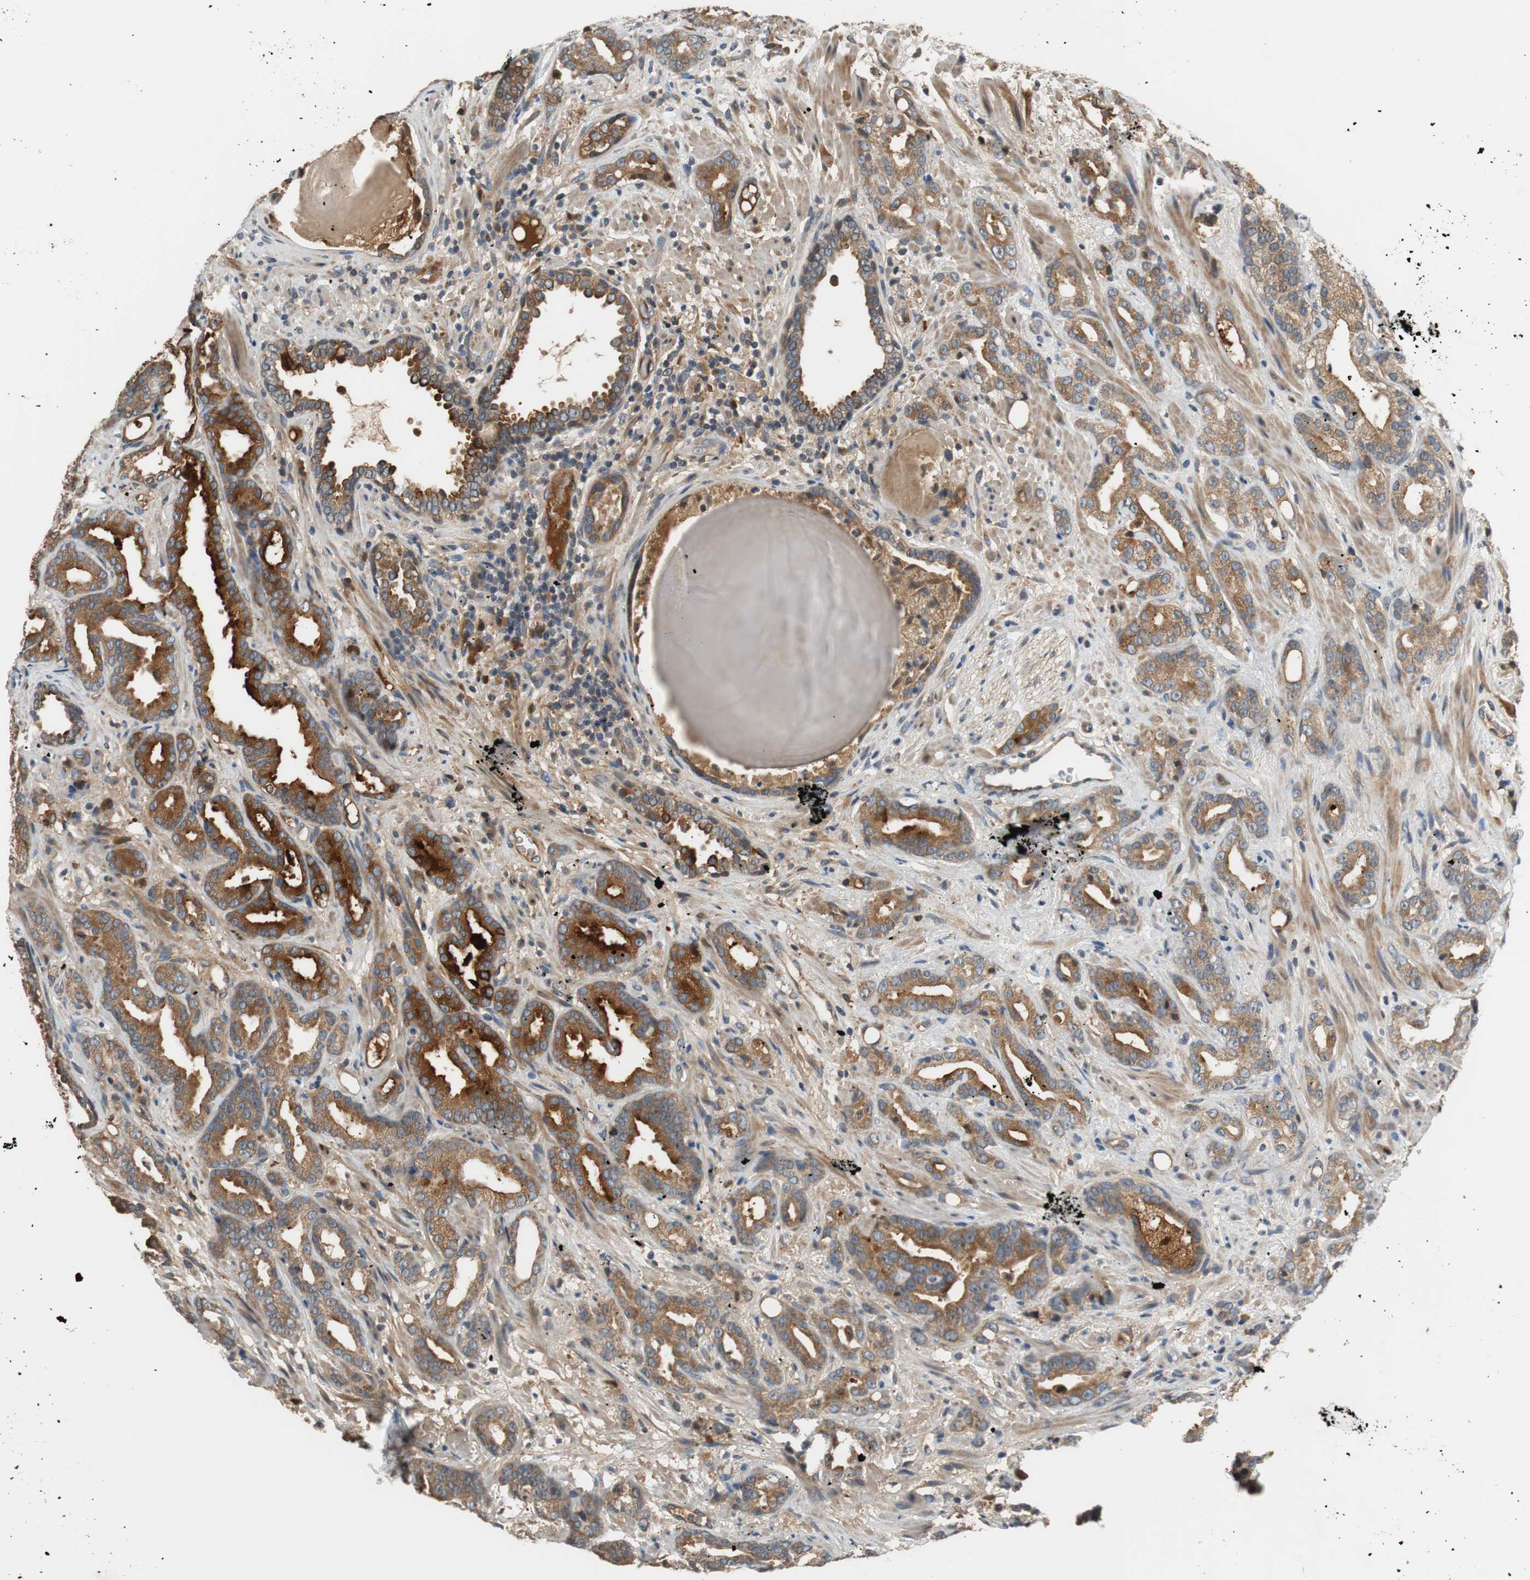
{"staining": {"intensity": "moderate", "quantity": ">75%", "location": "cytoplasmic/membranous"}, "tissue": "prostate cancer", "cell_type": "Tumor cells", "image_type": "cancer", "snomed": [{"axis": "morphology", "description": "Adenocarcinoma, Low grade"}, {"axis": "topography", "description": "Prostate"}], "caption": "The photomicrograph demonstrates staining of prostate cancer (adenocarcinoma (low-grade)), revealing moderate cytoplasmic/membranous protein expression (brown color) within tumor cells.", "gene": "C4A", "patient": {"sex": "male", "age": 63}}